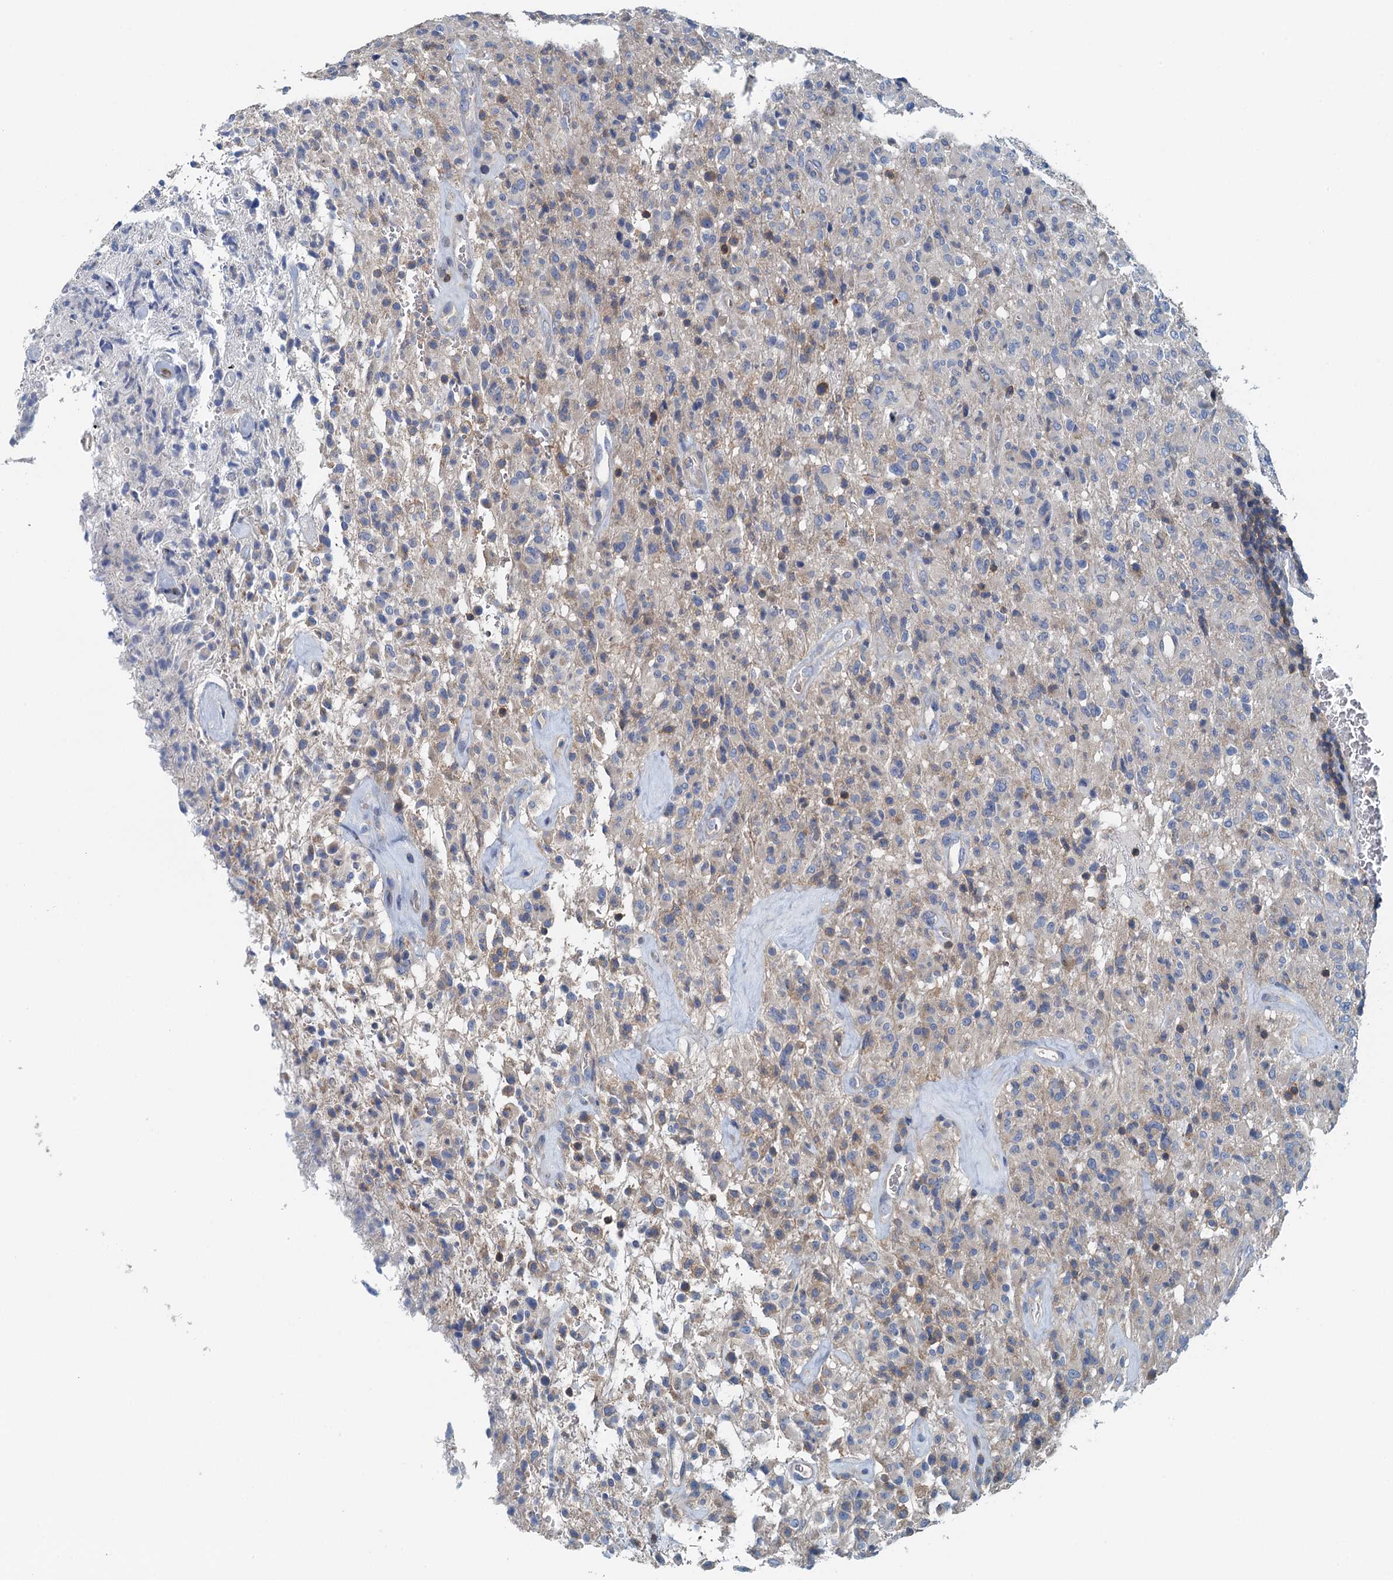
{"staining": {"intensity": "negative", "quantity": "none", "location": "none"}, "tissue": "glioma", "cell_type": "Tumor cells", "image_type": "cancer", "snomed": [{"axis": "morphology", "description": "Glioma, malignant, High grade"}, {"axis": "topography", "description": "Brain"}], "caption": "Human glioma stained for a protein using immunohistochemistry reveals no expression in tumor cells.", "gene": "PPP1R14D", "patient": {"sex": "female", "age": 57}}